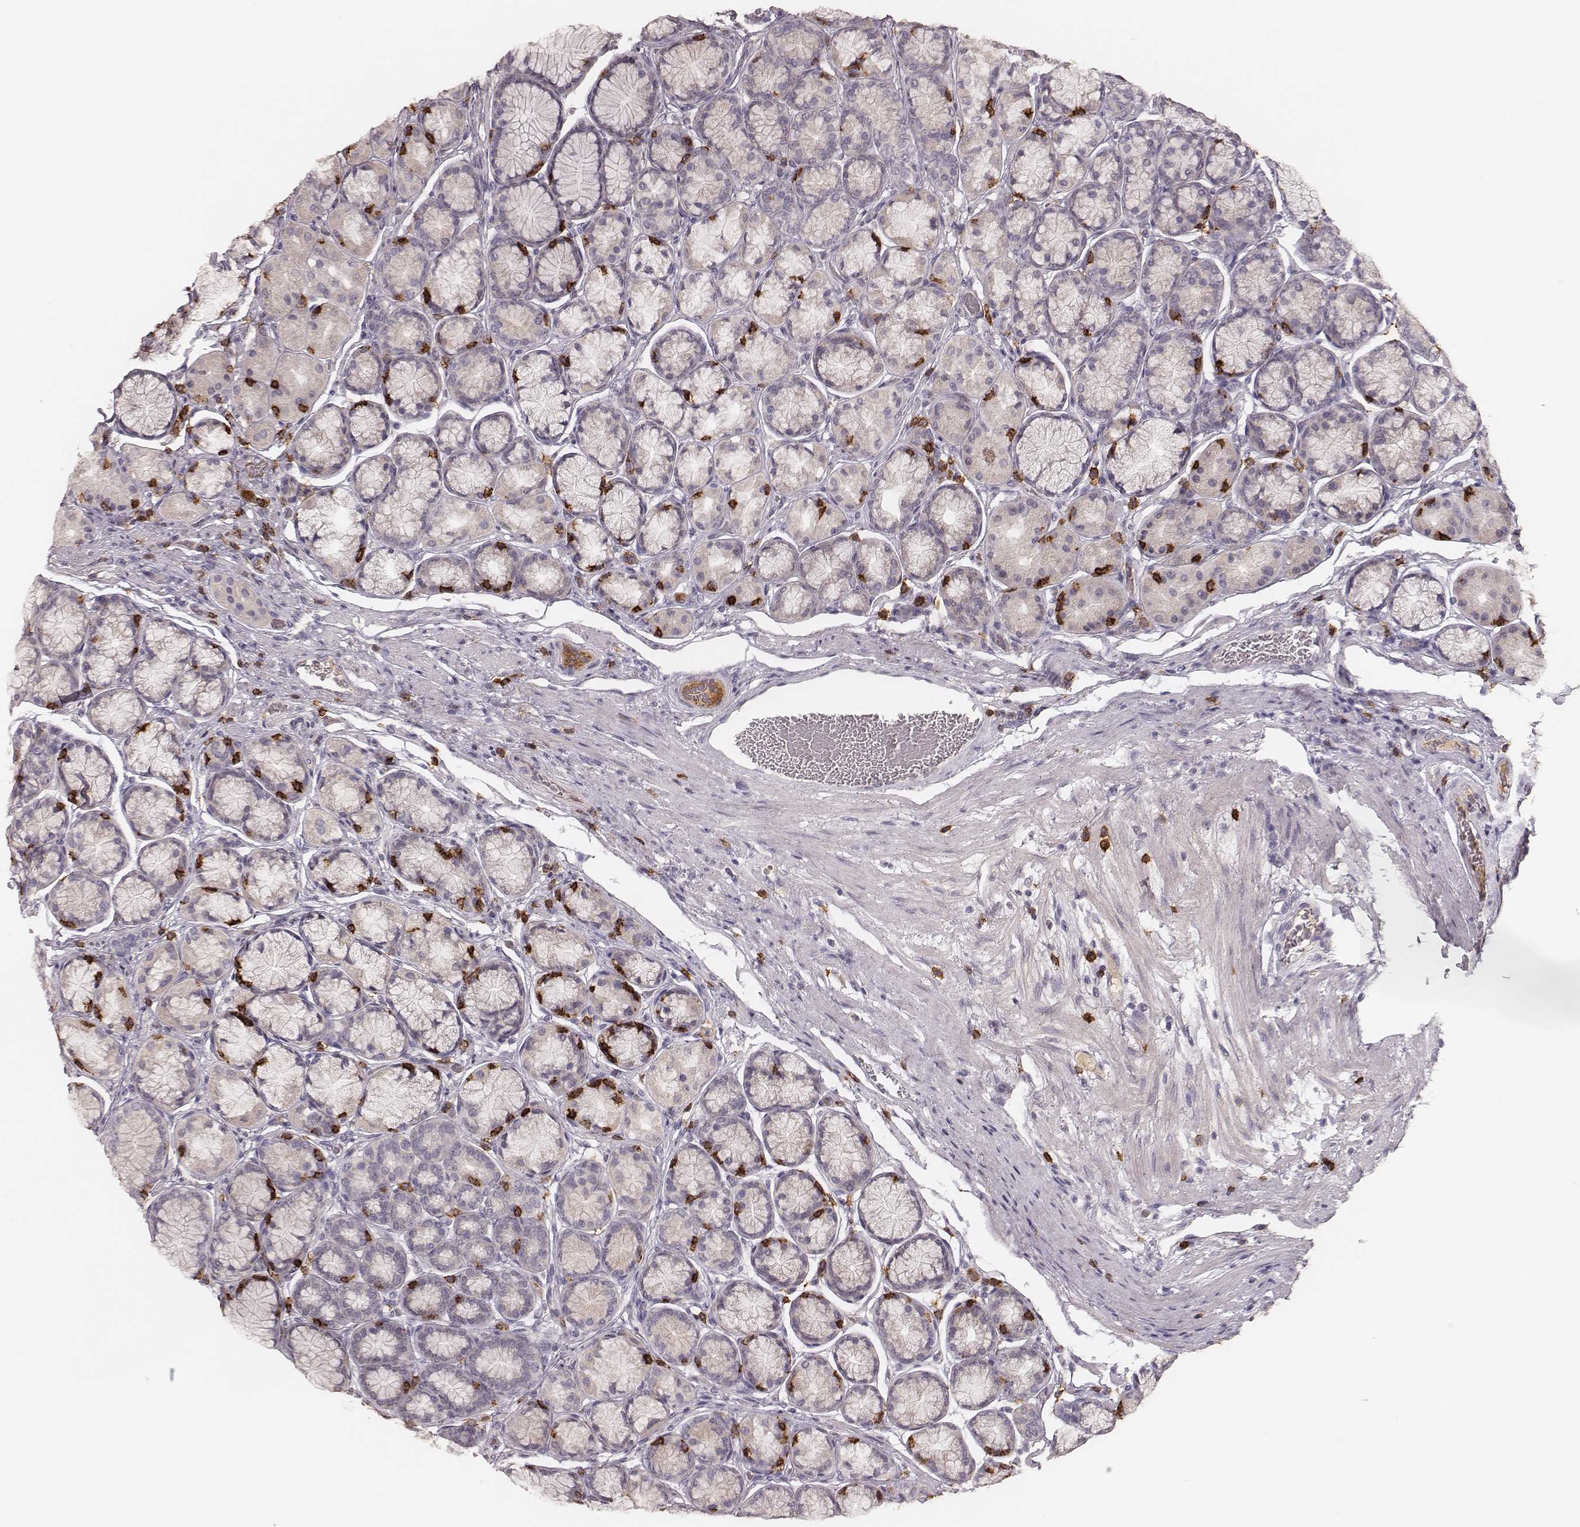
{"staining": {"intensity": "negative", "quantity": "none", "location": "none"}, "tissue": "stomach", "cell_type": "Glandular cells", "image_type": "normal", "snomed": [{"axis": "morphology", "description": "Normal tissue, NOS"}, {"axis": "morphology", "description": "Adenocarcinoma, NOS"}, {"axis": "morphology", "description": "Adenocarcinoma, High grade"}, {"axis": "topography", "description": "Stomach, upper"}, {"axis": "topography", "description": "Stomach"}], "caption": "Immunohistochemistry (IHC) of normal human stomach exhibits no staining in glandular cells.", "gene": "CD8A", "patient": {"sex": "female", "age": 65}}